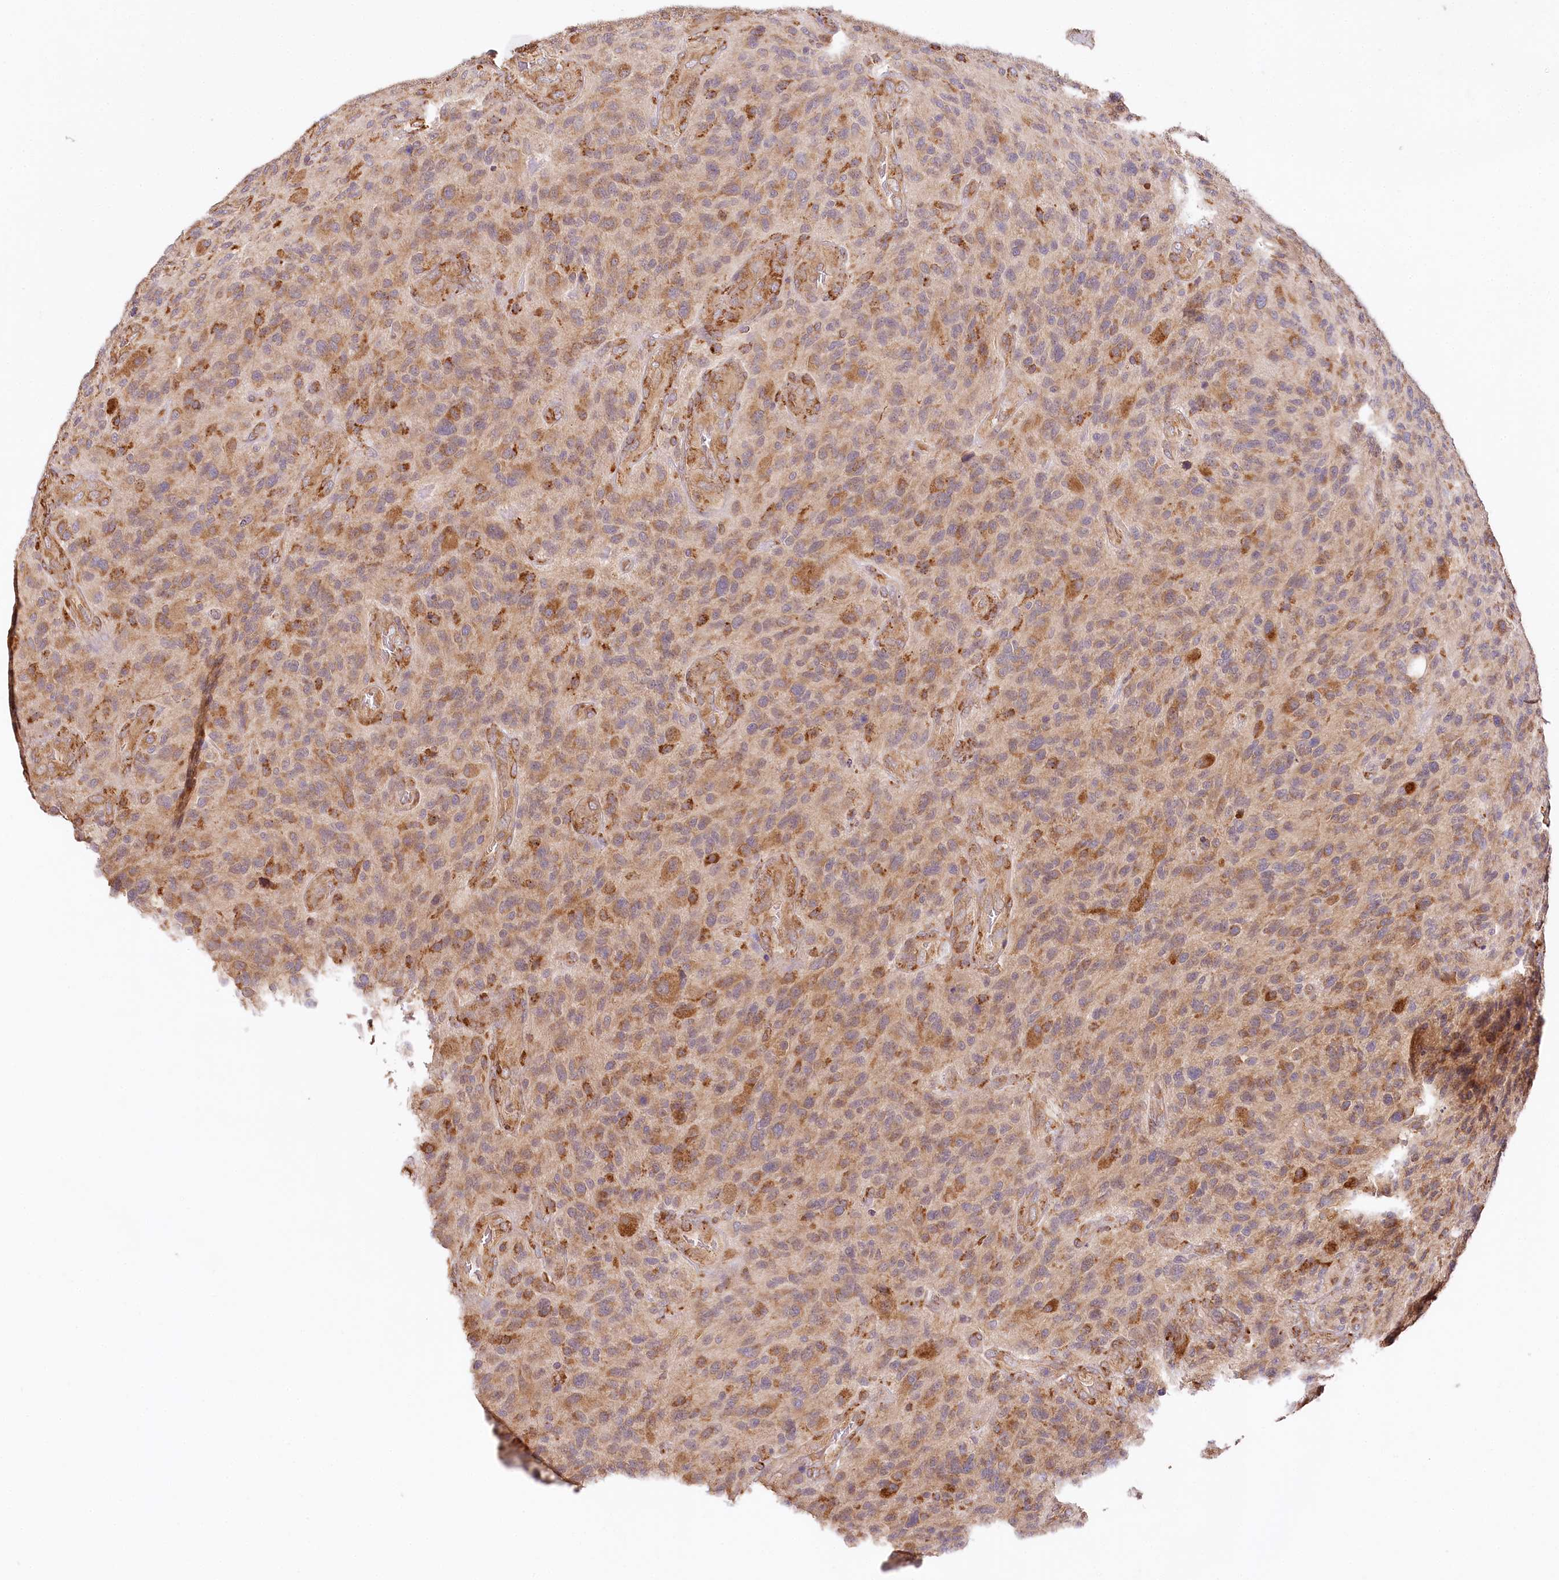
{"staining": {"intensity": "strong", "quantity": "25%-75%", "location": "cytoplasmic/membranous"}, "tissue": "glioma", "cell_type": "Tumor cells", "image_type": "cancer", "snomed": [{"axis": "morphology", "description": "Glioma, malignant, High grade"}, {"axis": "topography", "description": "Brain"}], "caption": "A high-resolution image shows immunohistochemistry (IHC) staining of glioma, which reveals strong cytoplasmic/membranous positivity in about 25%-75% of tumor cells.", "gene": "VEGFA", "patient": {"sex": "male", "age": 47}}